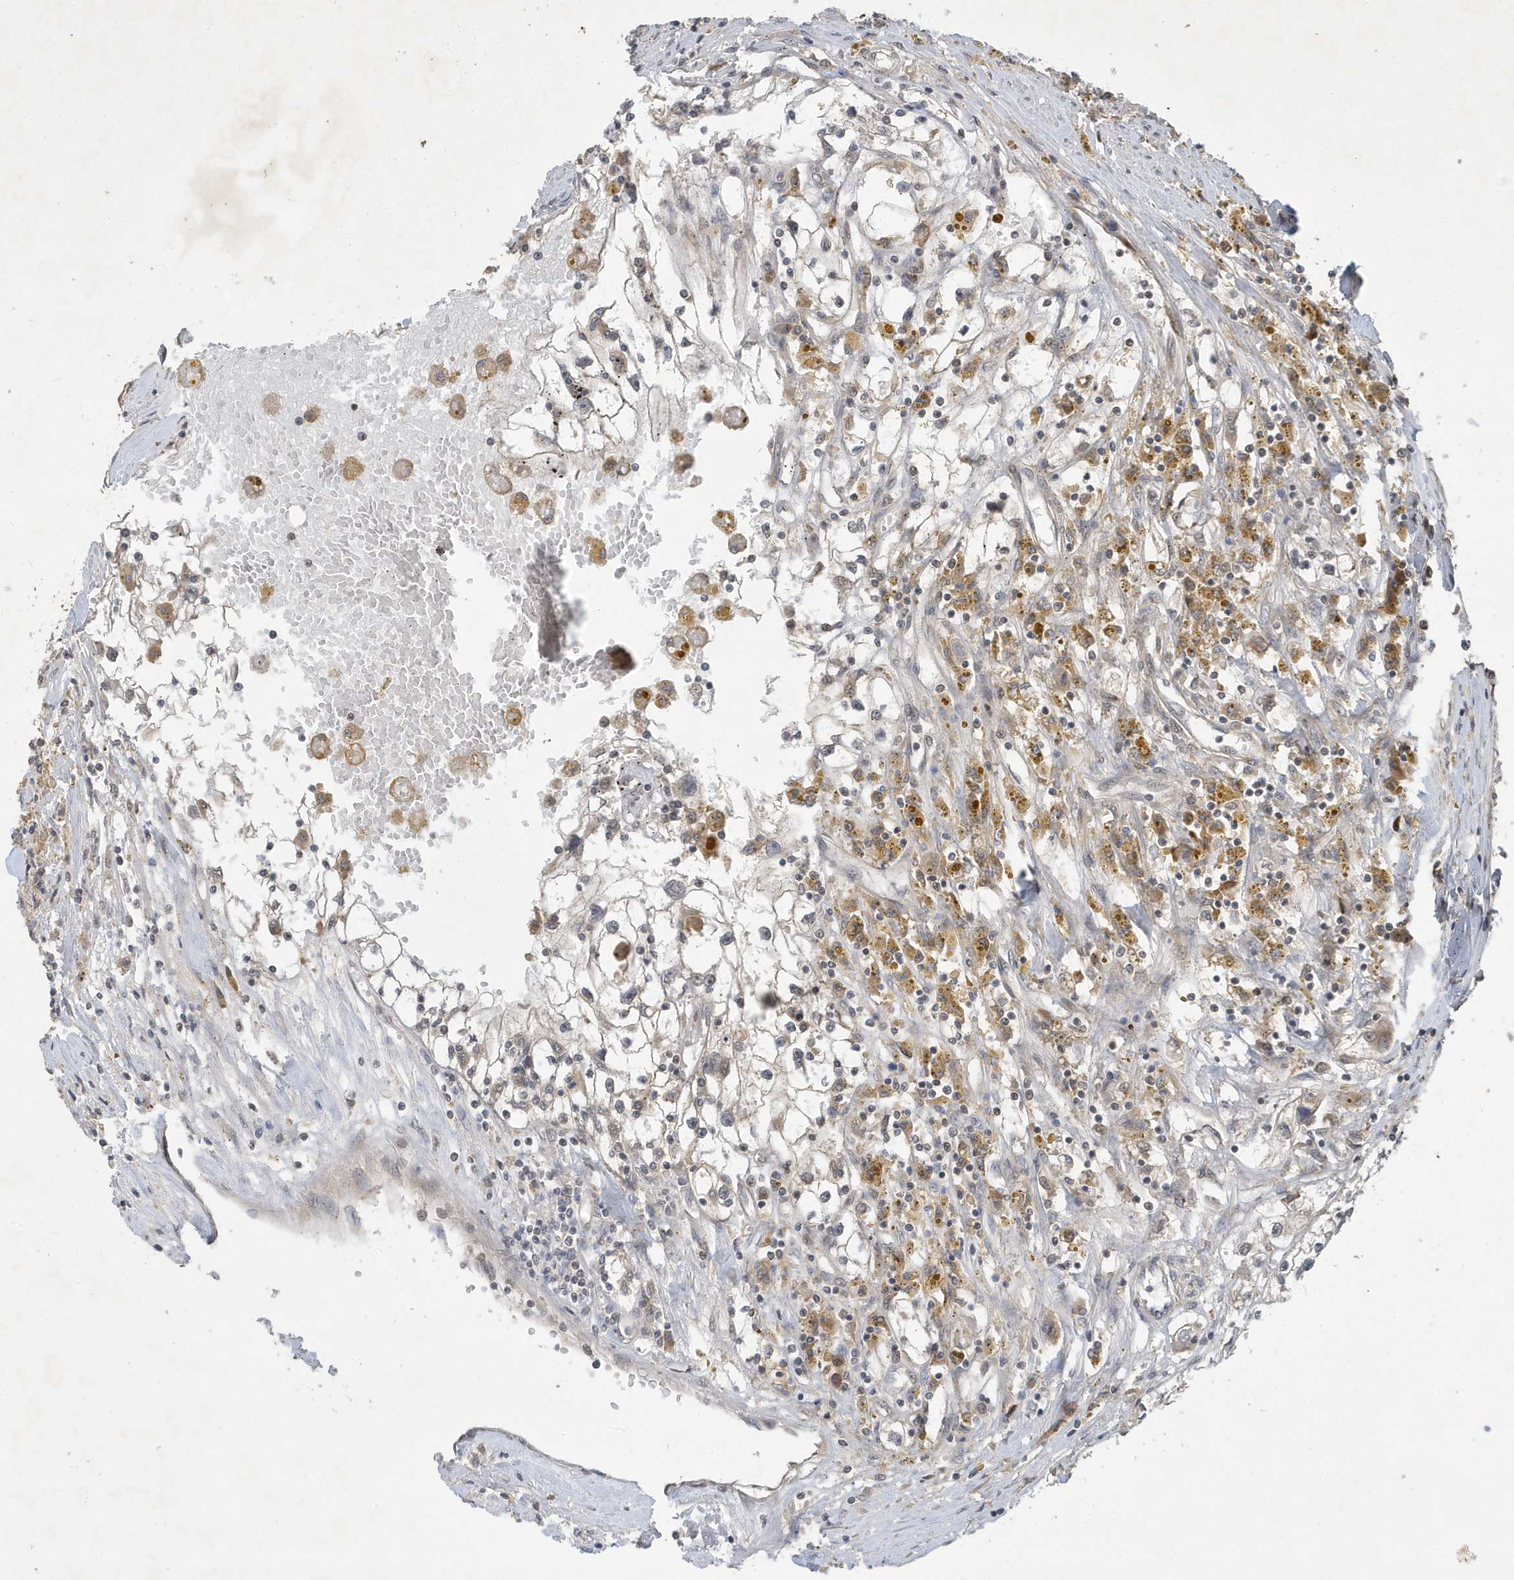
{"staining": {"intensity": "weak", "quantity": "<25%", "location": "cytoplasmic/membranous"}, "tissue": "renal cancer", "cell_type": "Tumor cells", "image_type": "cancer", "snomed": [{"axis": "morphology", "description": "Adenocarcinoma, NOS"}, {"axis": "topography", "description": "Kidney"}], "caption": "Renal cancer stained for a protein using IHC shows no expression tumor cells.", "gene": "STX10", "patient": {"sex": "male", "age": 56}}